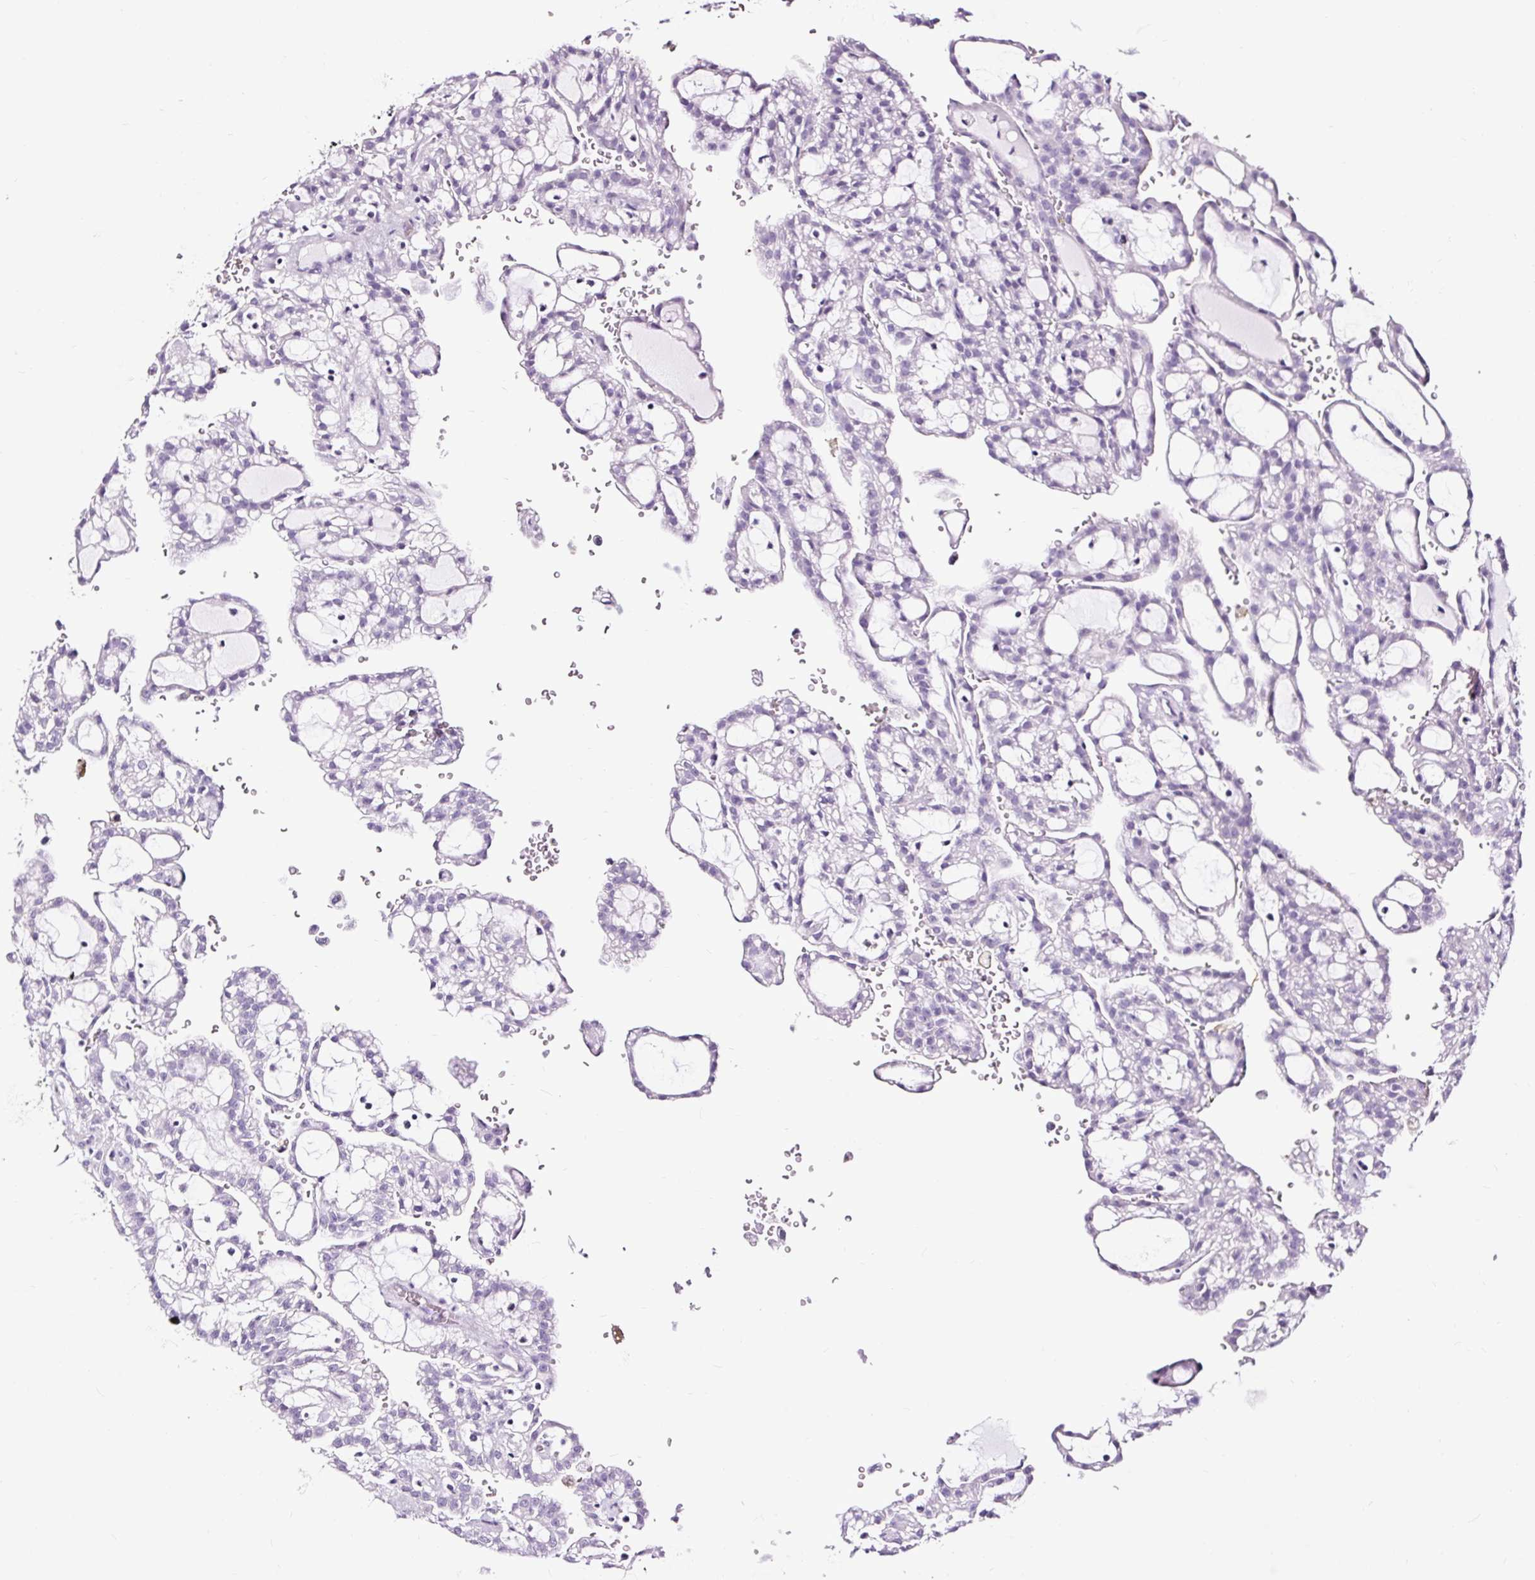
{"staining": {"intensity": "negative", "quantity": "none", "location": "none"}, "tissue": "renal cancer", "cell_type": "Tumor cells", "image_type": "cancer", "snomed": [{"axis": "morphology", "description": "Adenocarcinoma, NOS"}, {"axis": "topography", "description": "Kidney"}], "caption": "This is a photomicrograph of immunohistochemistry (IHC) staining of renal cancer, which shows no positivity in tumor cells.", "gene": "NPHS2", "patient": {"sex": "male", "age": 63}}